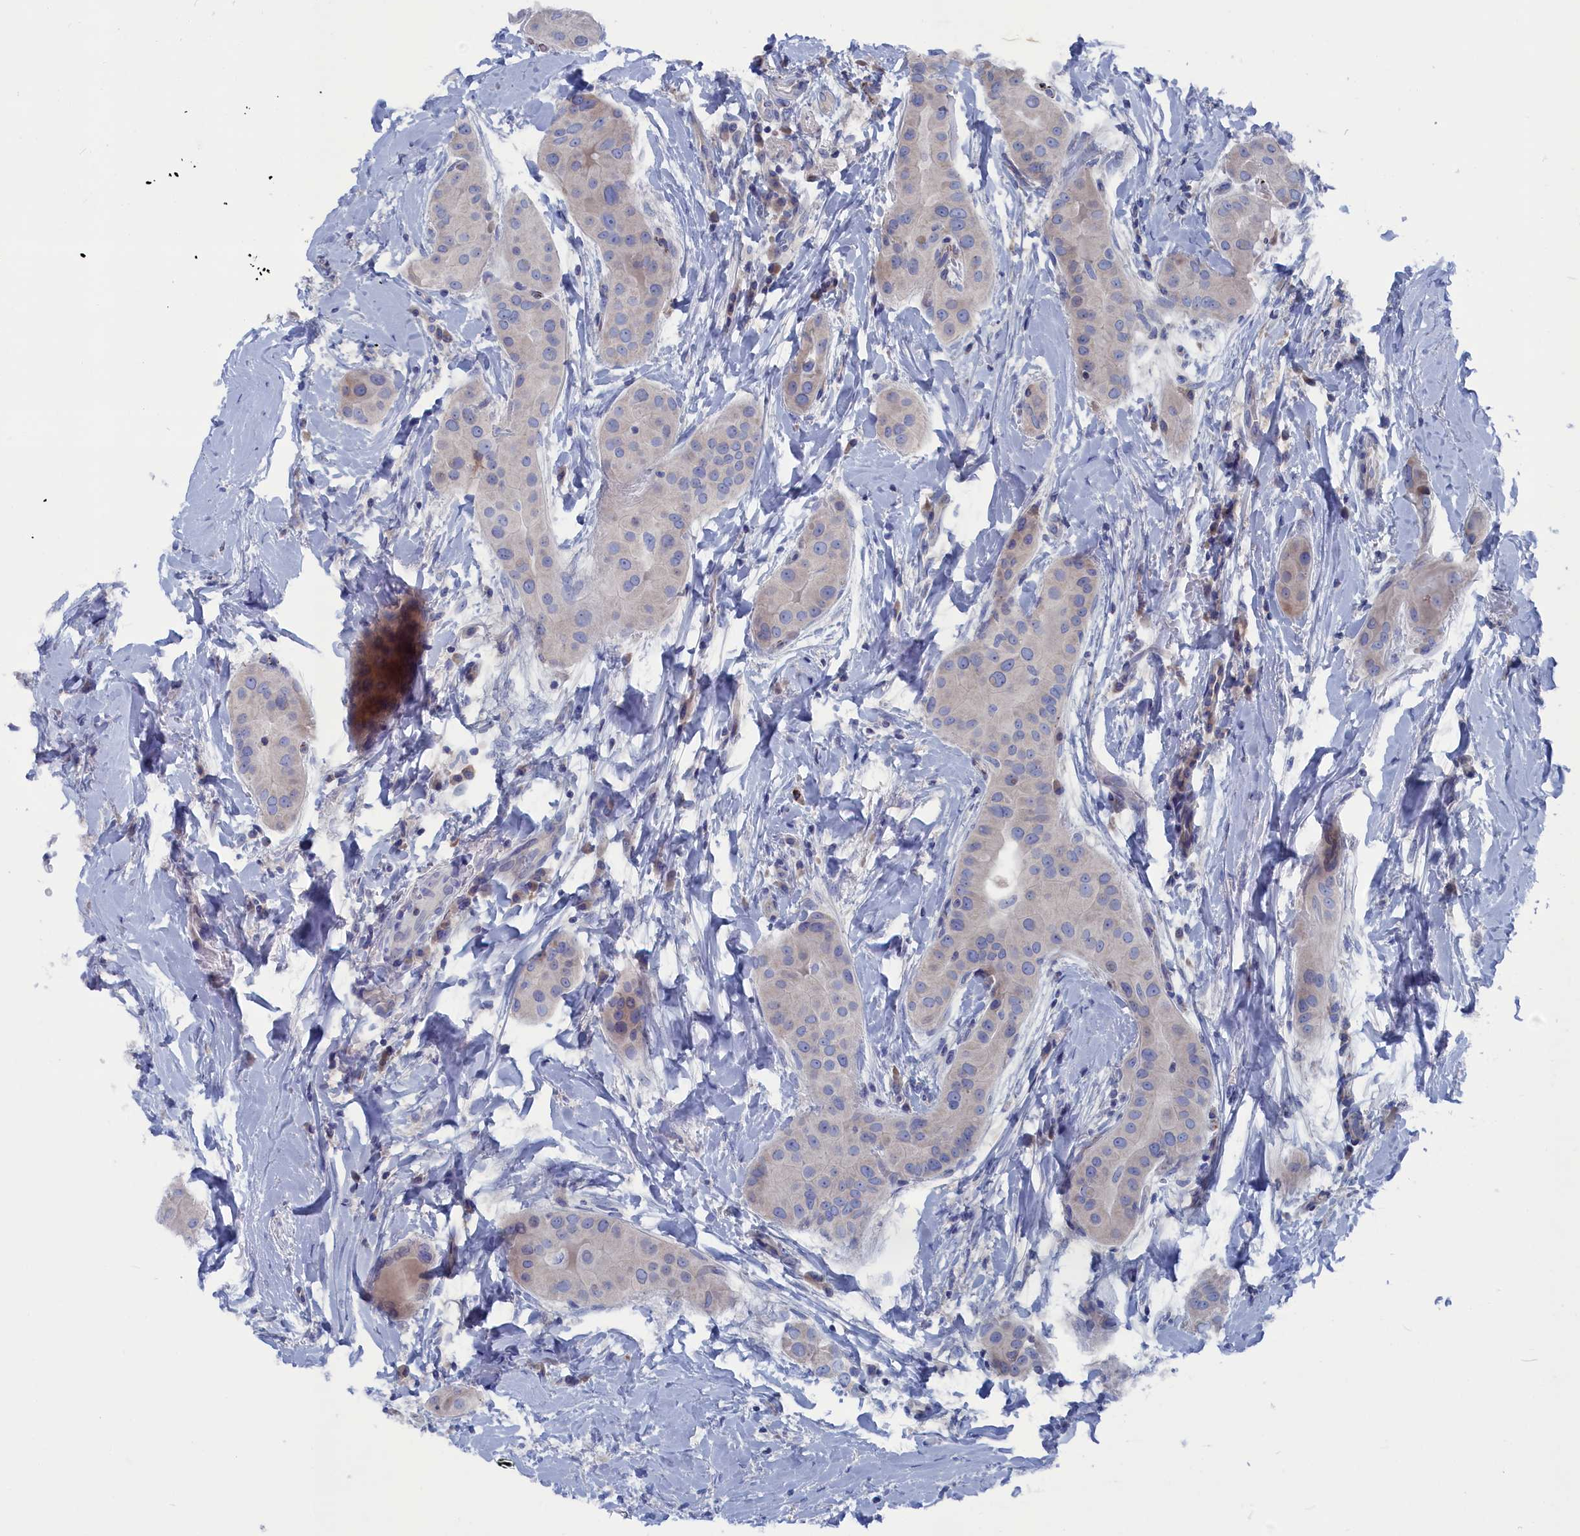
{"staining": {"intensity": "negative", "quantity": "none", "location": "none"}, "tissue": "thyroid cancer", "cell_type": "Tumor cells", "image_type": "cancer", "snomed": [{"axis": "morphology", "description": "Papillary adenocarcinoma, NOS"}, {"axis": "topography", "description": "Thyroid gland"}], "caption": "A histopathology image of thyroid cancer (papillary adenocarcinoma) stained for a protein demonstrates no brown staining in tumor cells.", "gene": "CEND1", "patient": {"sex": "male", "age": 33}}